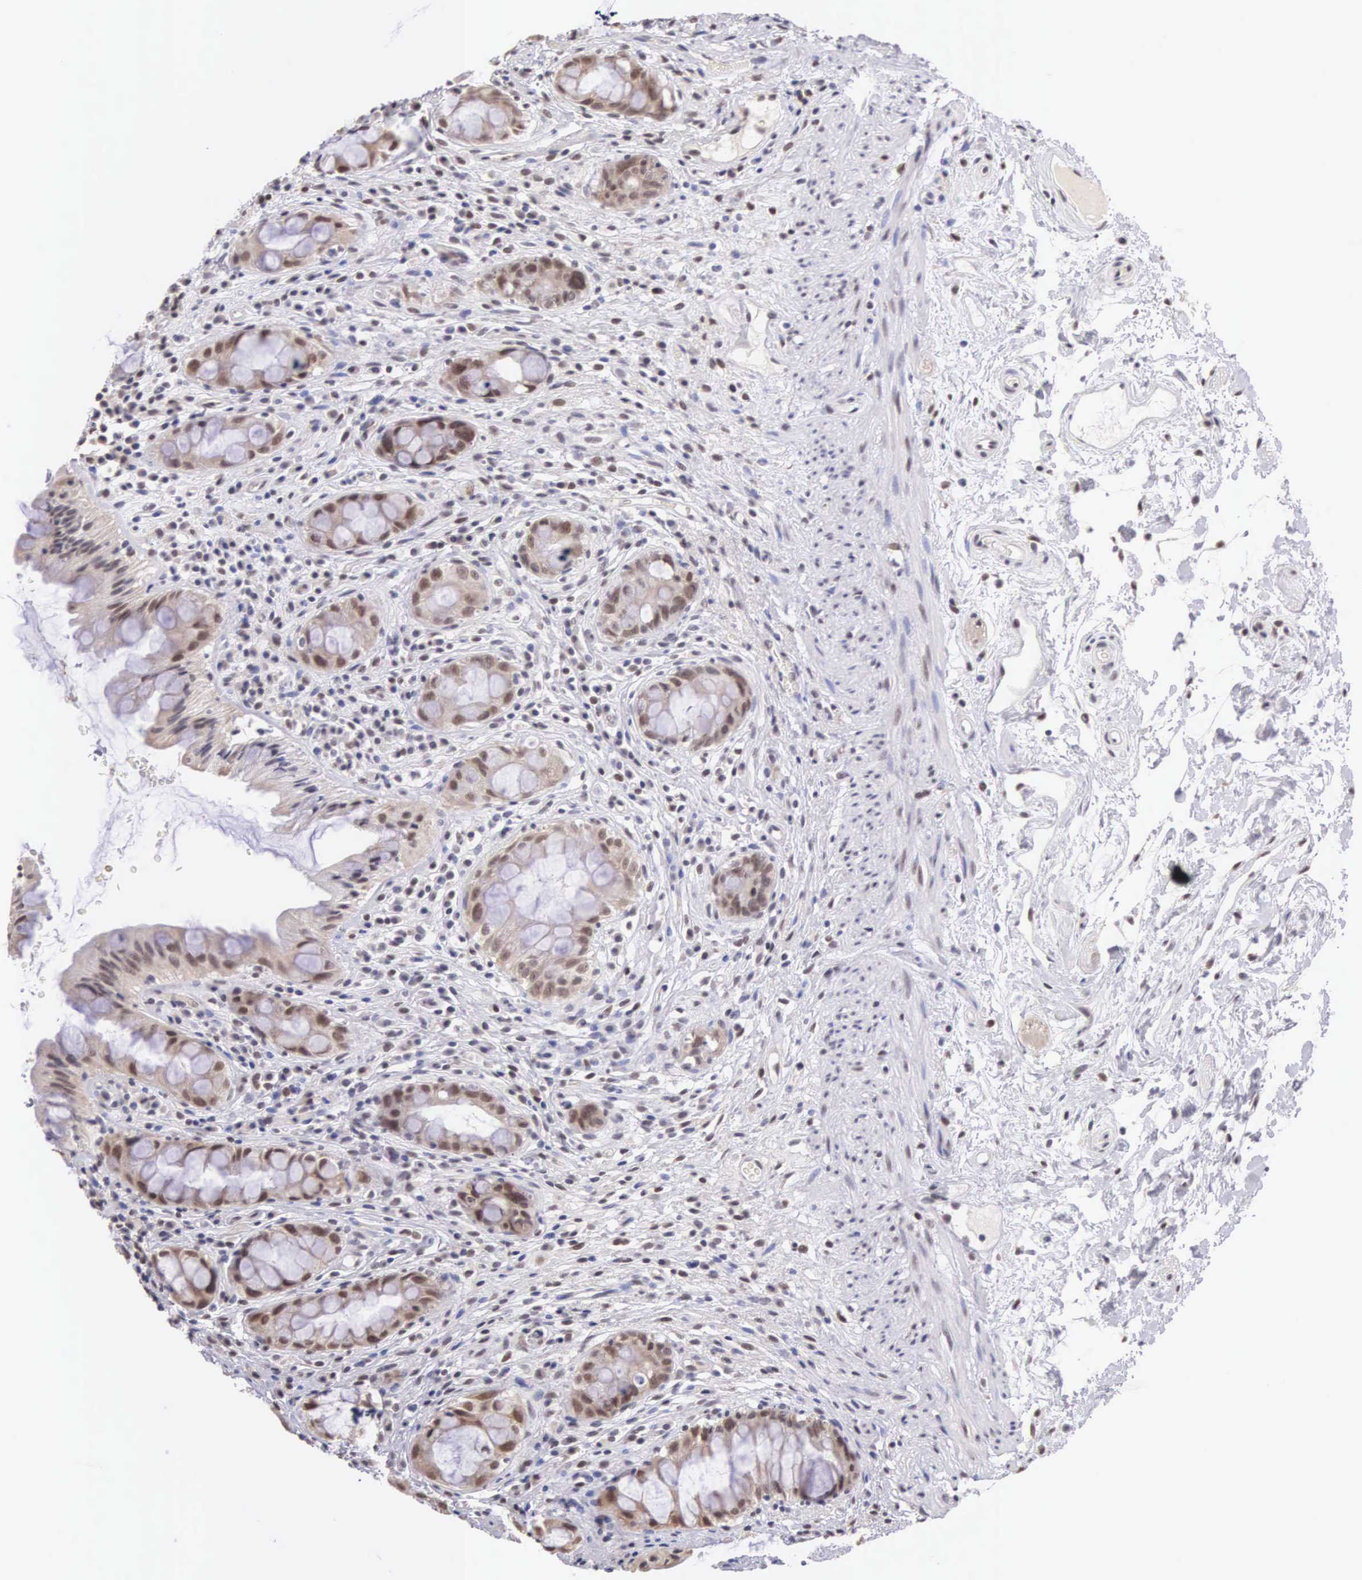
{"staining": {"intensity": "moderate", "quantity": "25%-75%", "location": "nuclear"}, "tissue": "rectum", "cell_type": "Glandular cells", "image_type": "normal", "snomed": [{"axis": "morphology", "description": "Normal tissue, NOS"}, {"axis": "topography", "description": "Rectum"}], "caption": "Rectum stained with immunohistochemistry (IHC) reveals moderate nuclear staining in approximately 25%-75% of glandular cells.", "gene": "HMGXB4", "patient": {"sex": "female", "age": 60}}